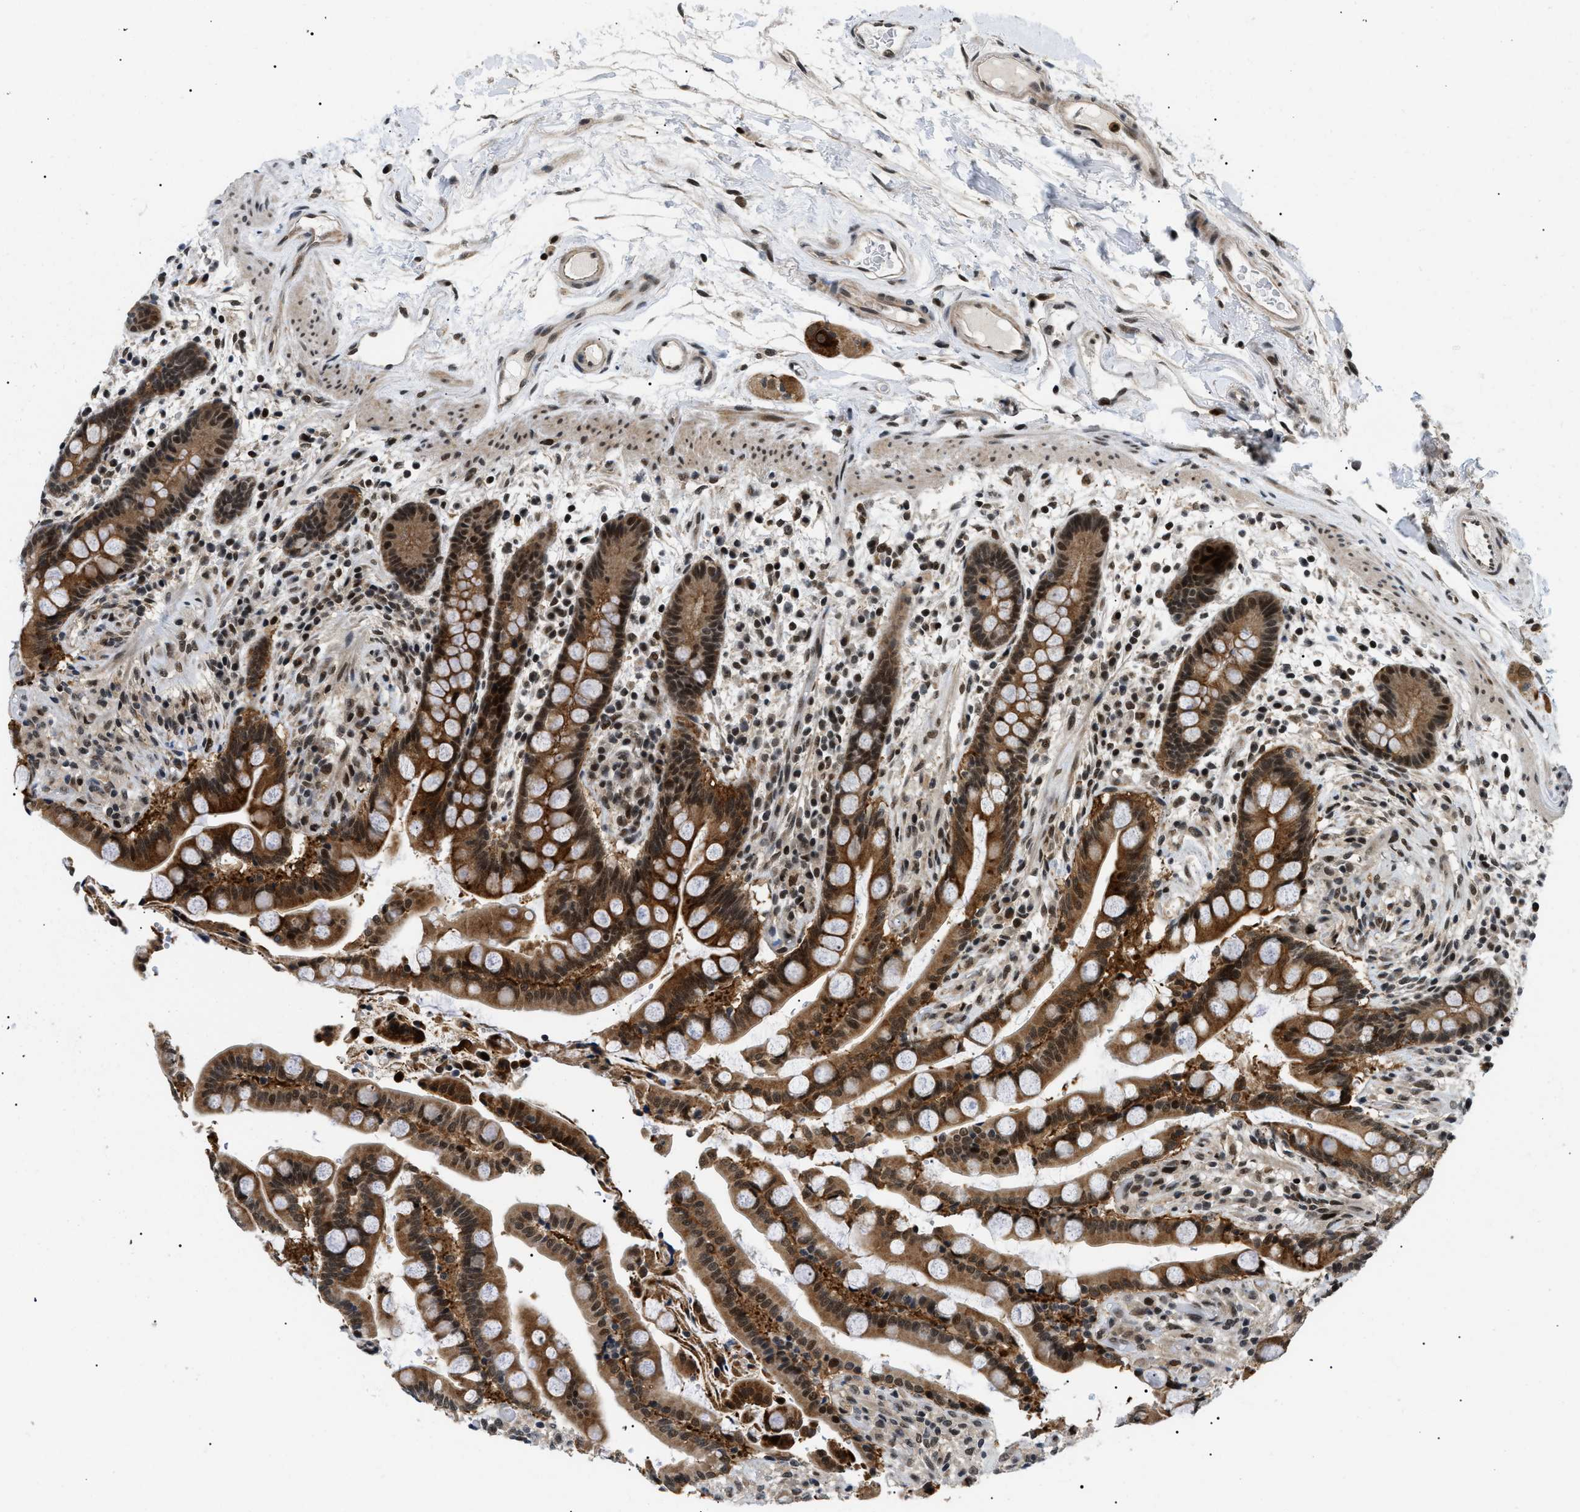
{"staining": {"intensity": "moderate", "quantity": ">75%", "location": "cytoplasmic/membranous,nuclear"}, "tissue": "colon", "cell_type": "Endothelial cells", "image_type": "normal", "snomed": [{"axis": "morphology", "description": "Normal tissue, NOS"}, {"axis": "topography", "description": "Colon"}], "caption": "Moderate cytoplasmic/membranous,nuclear protein staining is seen in approximately >75% of endothelial cells in colon. (IHC, brightfield microscopy, high magnification).", "gene": "RBM15", "patient": {"sex": "male", "age": 73}}